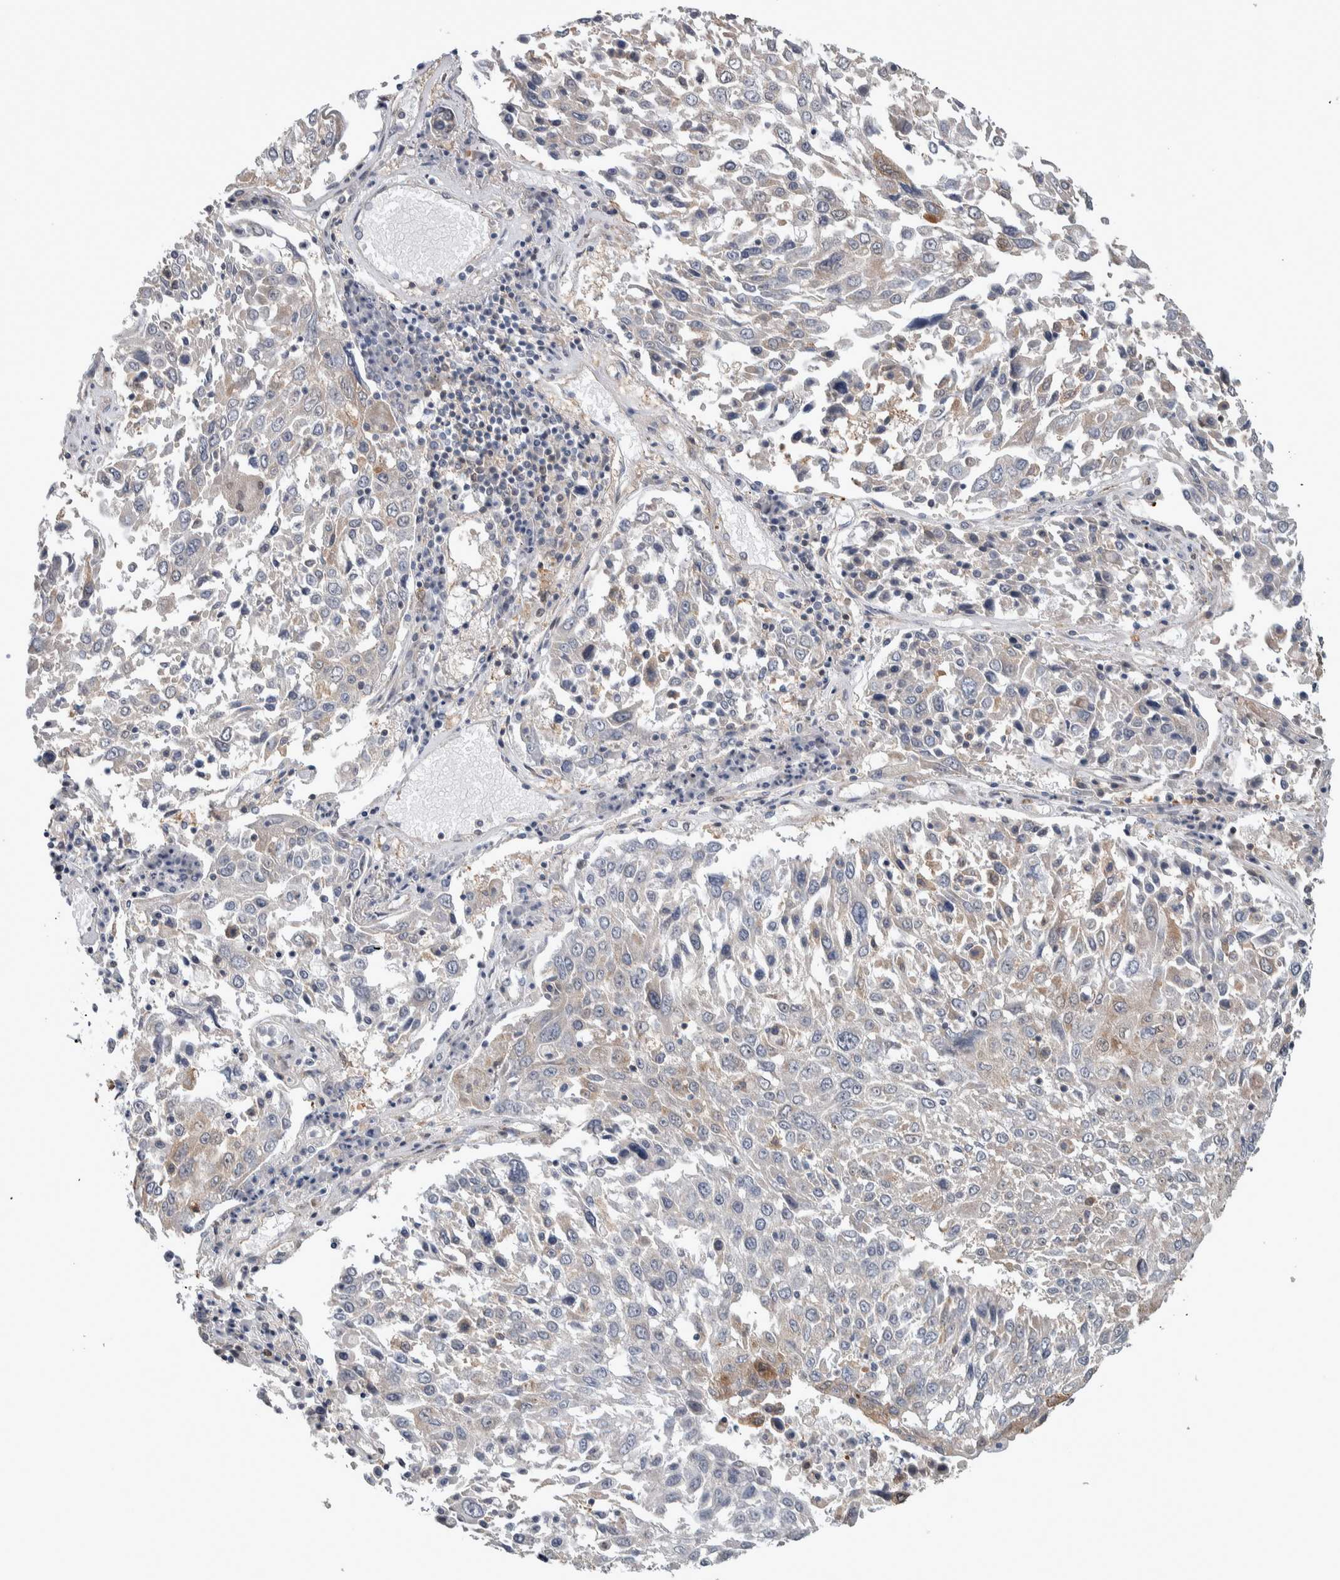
{"staining": {"intensity": "weak", "quantity": "<25%", "location": "cytoplasmic/membranous"}, "tissue": "lung cancer", "cell_type": "Tumor cells", "image_type": "cancer", "snomed": [{"axis": "morphology", "description": "Squamous cell carcinoma, NOS"}, {"axis": "topography", "description": "Lung"}], "caption": "Immunohistochemistry (IHC) of human squamous cell carcinoma (lung) shows no positivity in tumor cells.", "gene": "TAX1BP1", "patient": {"sex": "male", "age": 65}}